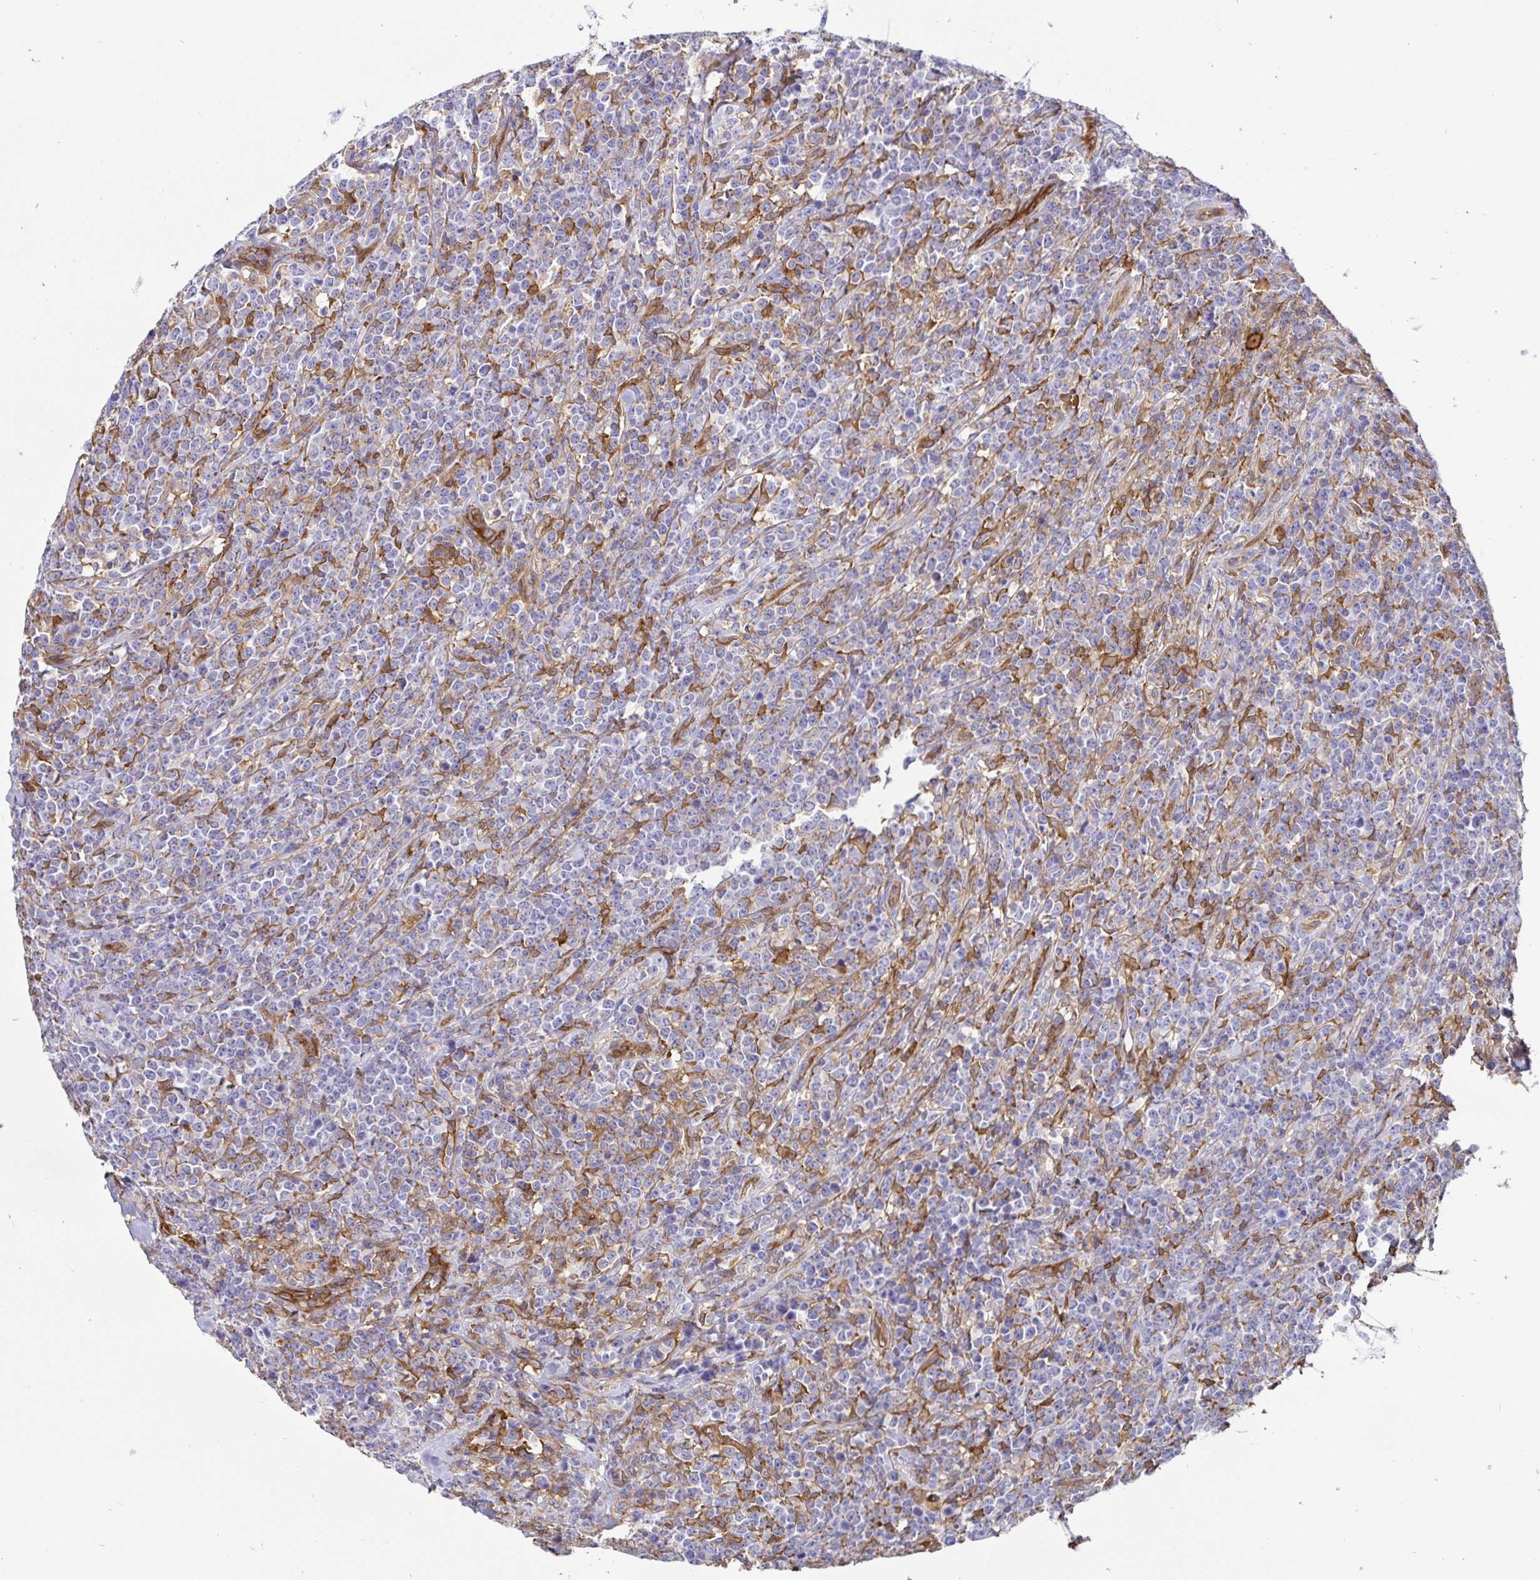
{"staining": {"intensity": "negative", "quantity": "none", "location": "none"}, "tissue": "lymphoma", "cell_type": "Tumor cells", "image_type": "cancer", "snomed": [{"axis": "morphology", "description": "Malignant lymphoma, non-Hodgkin's type, High grade"}, {"axis": "topography", "description": "Small intestine"}], "caption": "Human high-grade malignant lymphoma, non-Hodgkin's type stained for a protein using IHC shows no expression in tumor cells.", "gene": "ANXA2", "patient": {"sex": "female", "age": 56}}